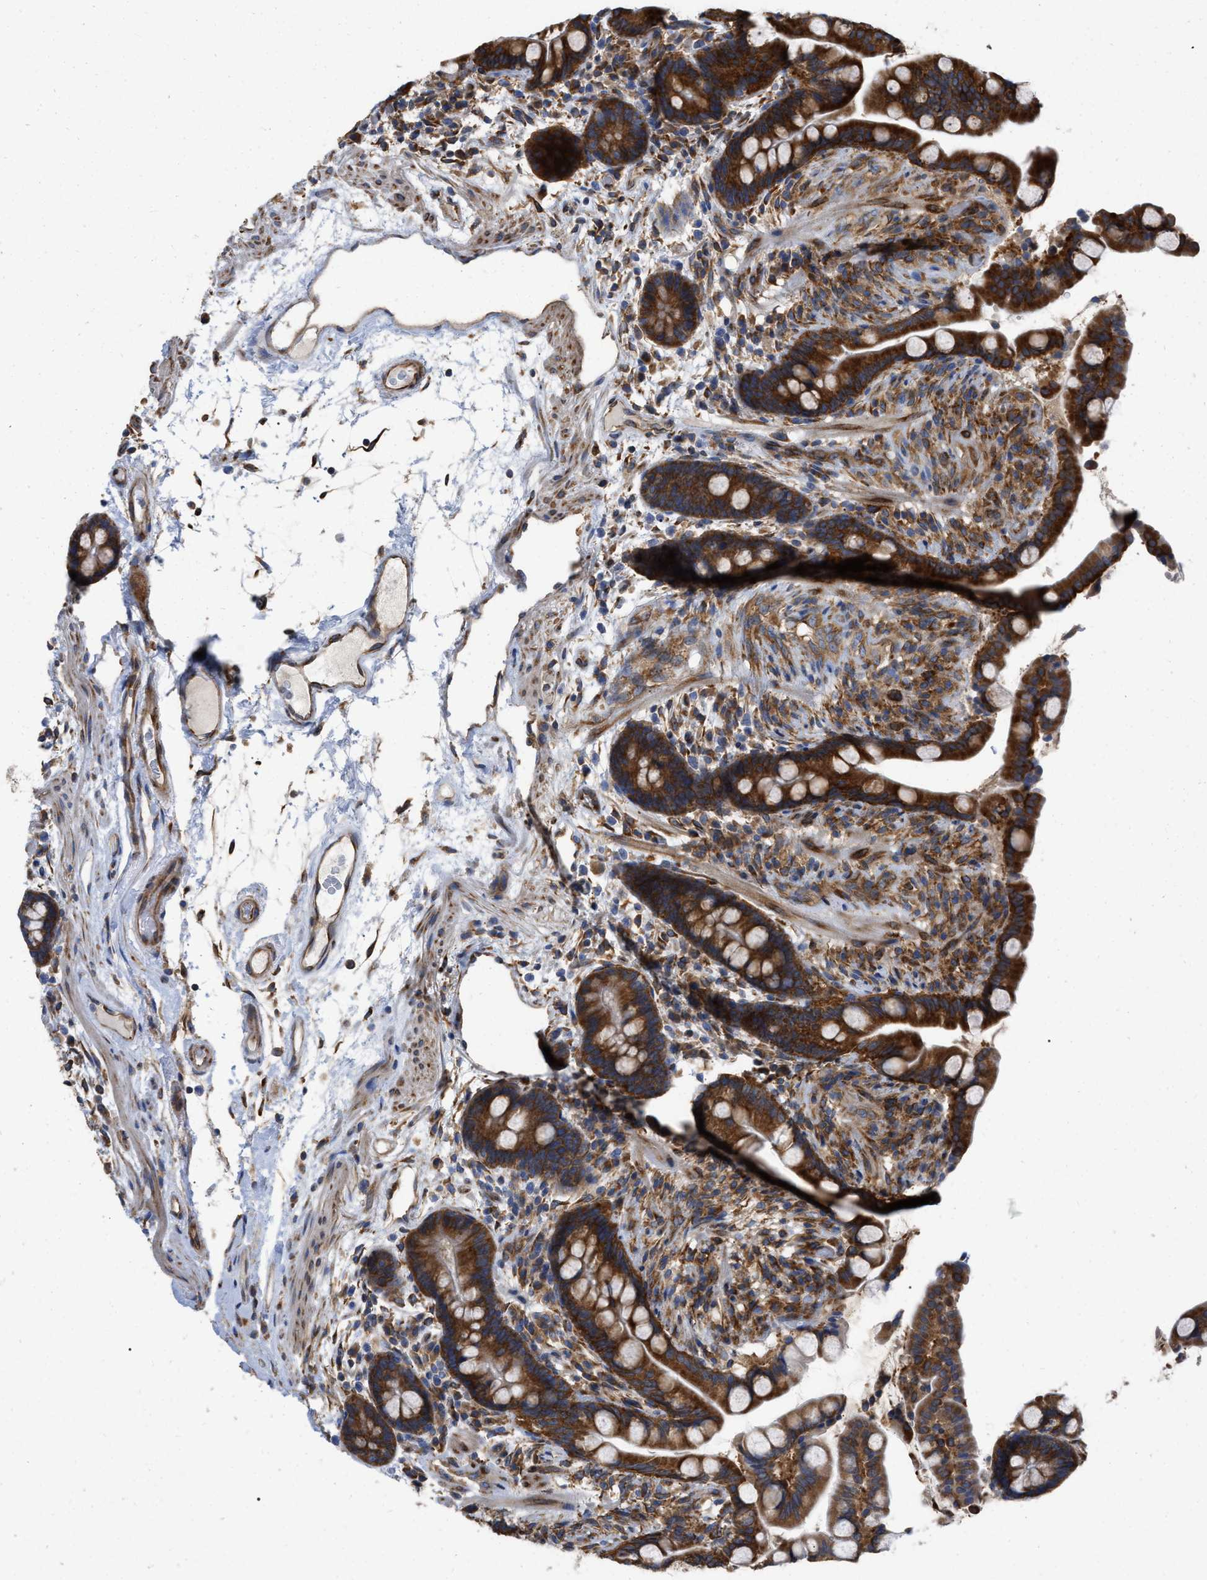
{"staining": {"intensity": "moderate", "quantity": ">75%", "location": "cytoplasmic/membranous"}, "tissue": "colon", "cell_type": "Endothelial cells", "image_type": "normal", "snomed": [{"axis": "morphology", "description": "Normal tissue, NOS"}, {"axis": "topography", "description": "Colon"}], "caption": "Unremarkable colon was stained to show a protein in brown. There is medium levels of moderate cytoplasmic/membranous positivity in about >75% of endothelial cells.", "gene": "FAM120A", "patient": {"sex": "male", "age": 73}}